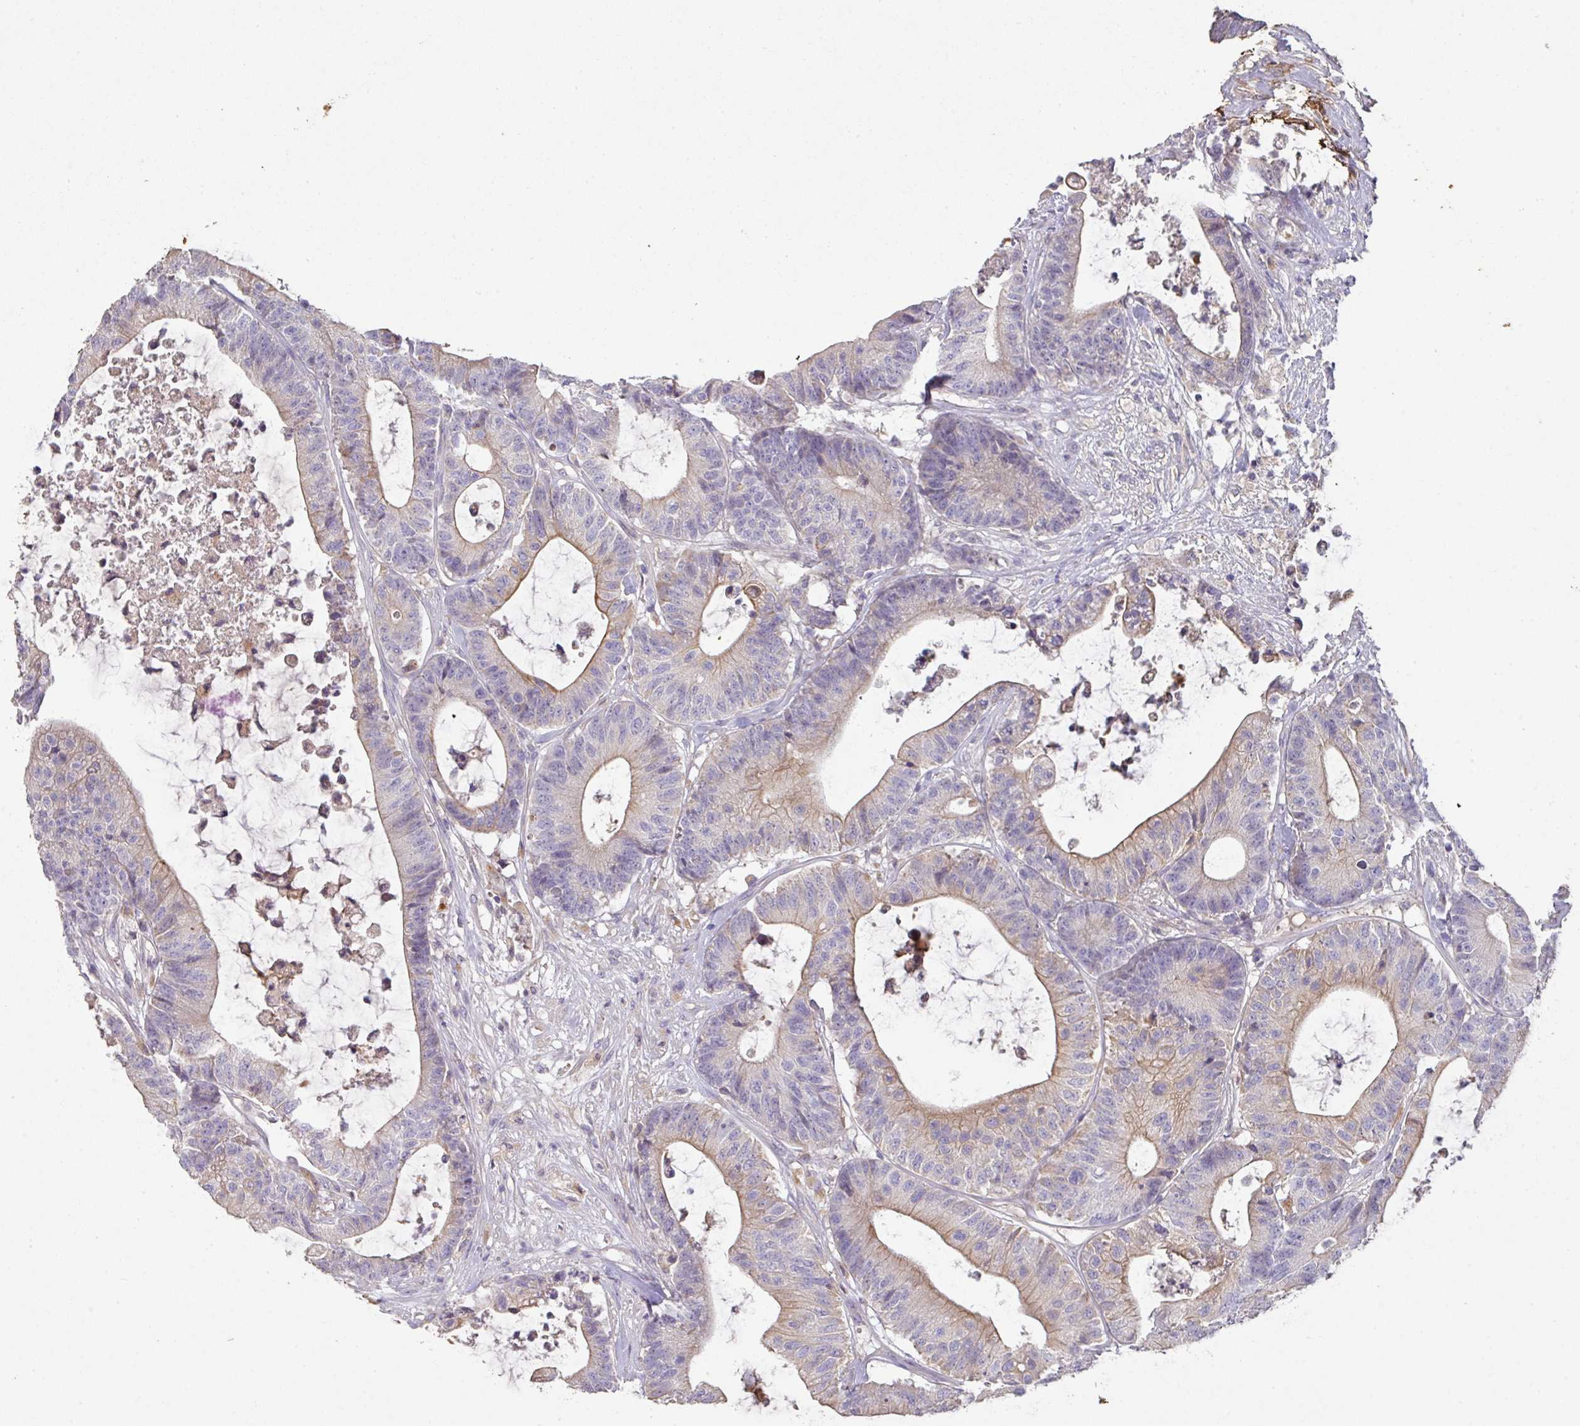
{"staining": {"intensity": "moderate", "quantity": "<25%", "location": "cytoplasmic/membranous"}, "tissue": "colorectal cancer", "cell_type": "Tumor cells", "image_type": "cancer", "snomed": [{"axis": "morphology", "description": "Adenocarcinoma, NOS"}, {"axis": "topography", "description": "Colon"}], "caption": "Protein staining of adenocarcinoma (colorectal) tissue displays moderate cytoplasmic/membranous positivity in approximately <25% of tumor cells. (IHC, brightfield microscopy, high magnification).", "gene": "ZNF266", "patient": {"sex": "female", "age": 84}}